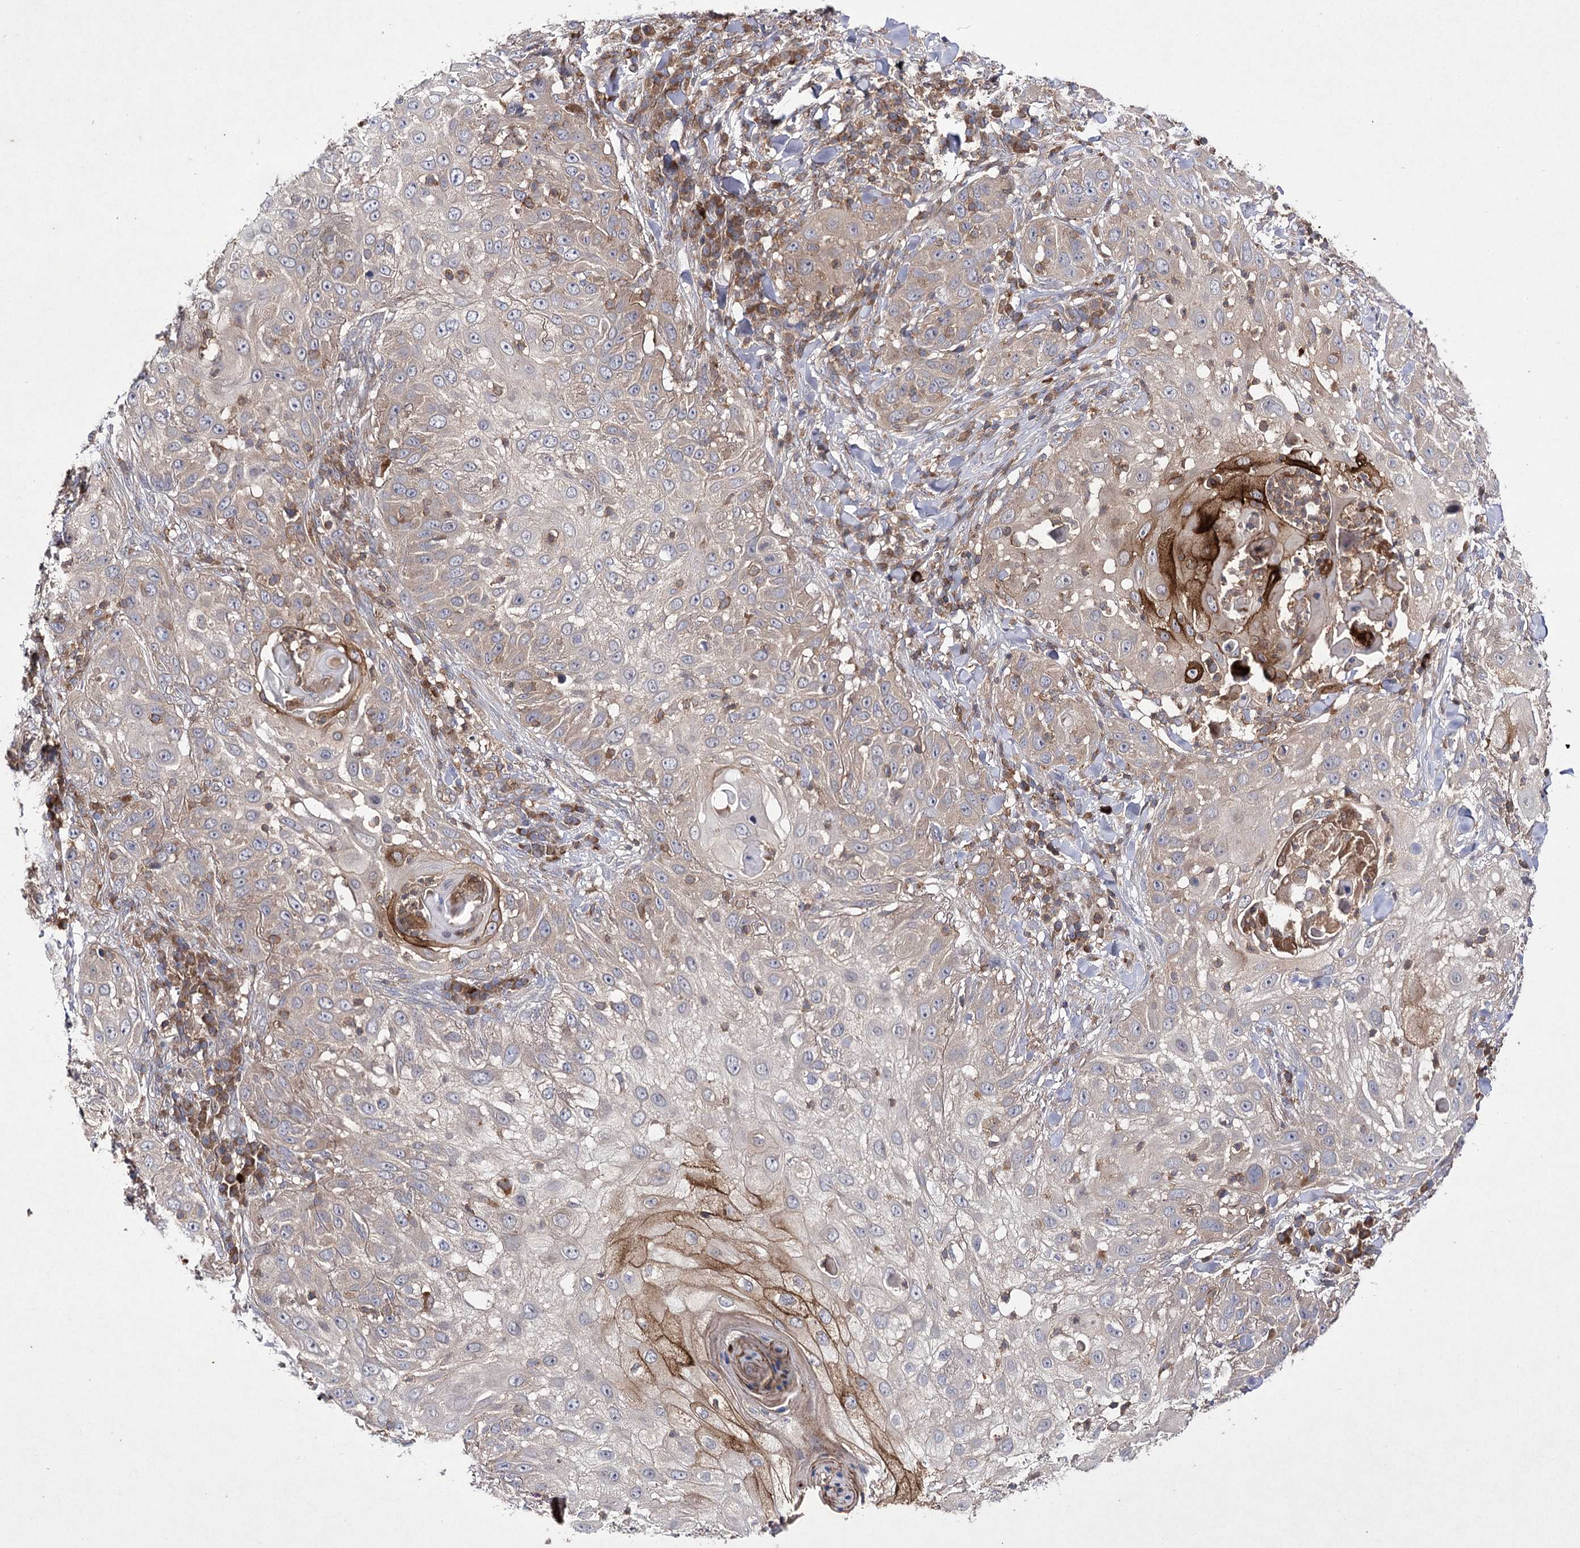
{"staining": {"intensity": "weak", "quantity": "25%-75%", "location": "cytoplasmic/membranous"}, "tissue": "skin cancer", "cell_type": "Tumor cells", "image_type": "cancer", "snomed": [{"axis": "morphology", "description": "Squamous cell carcinoma, NOS"}, {"axis": "topography", "description": "Skin"}], "caption": "IHC photomicrograph of skin squamous cell carcinoma stained for a protein (brown), which demonstrates low levels of weak cytoplasmic/membranous expression in about 25%-75% of tumor cells.", "gene": "BCR", "patient": {"sex": "female", "age": 44}}